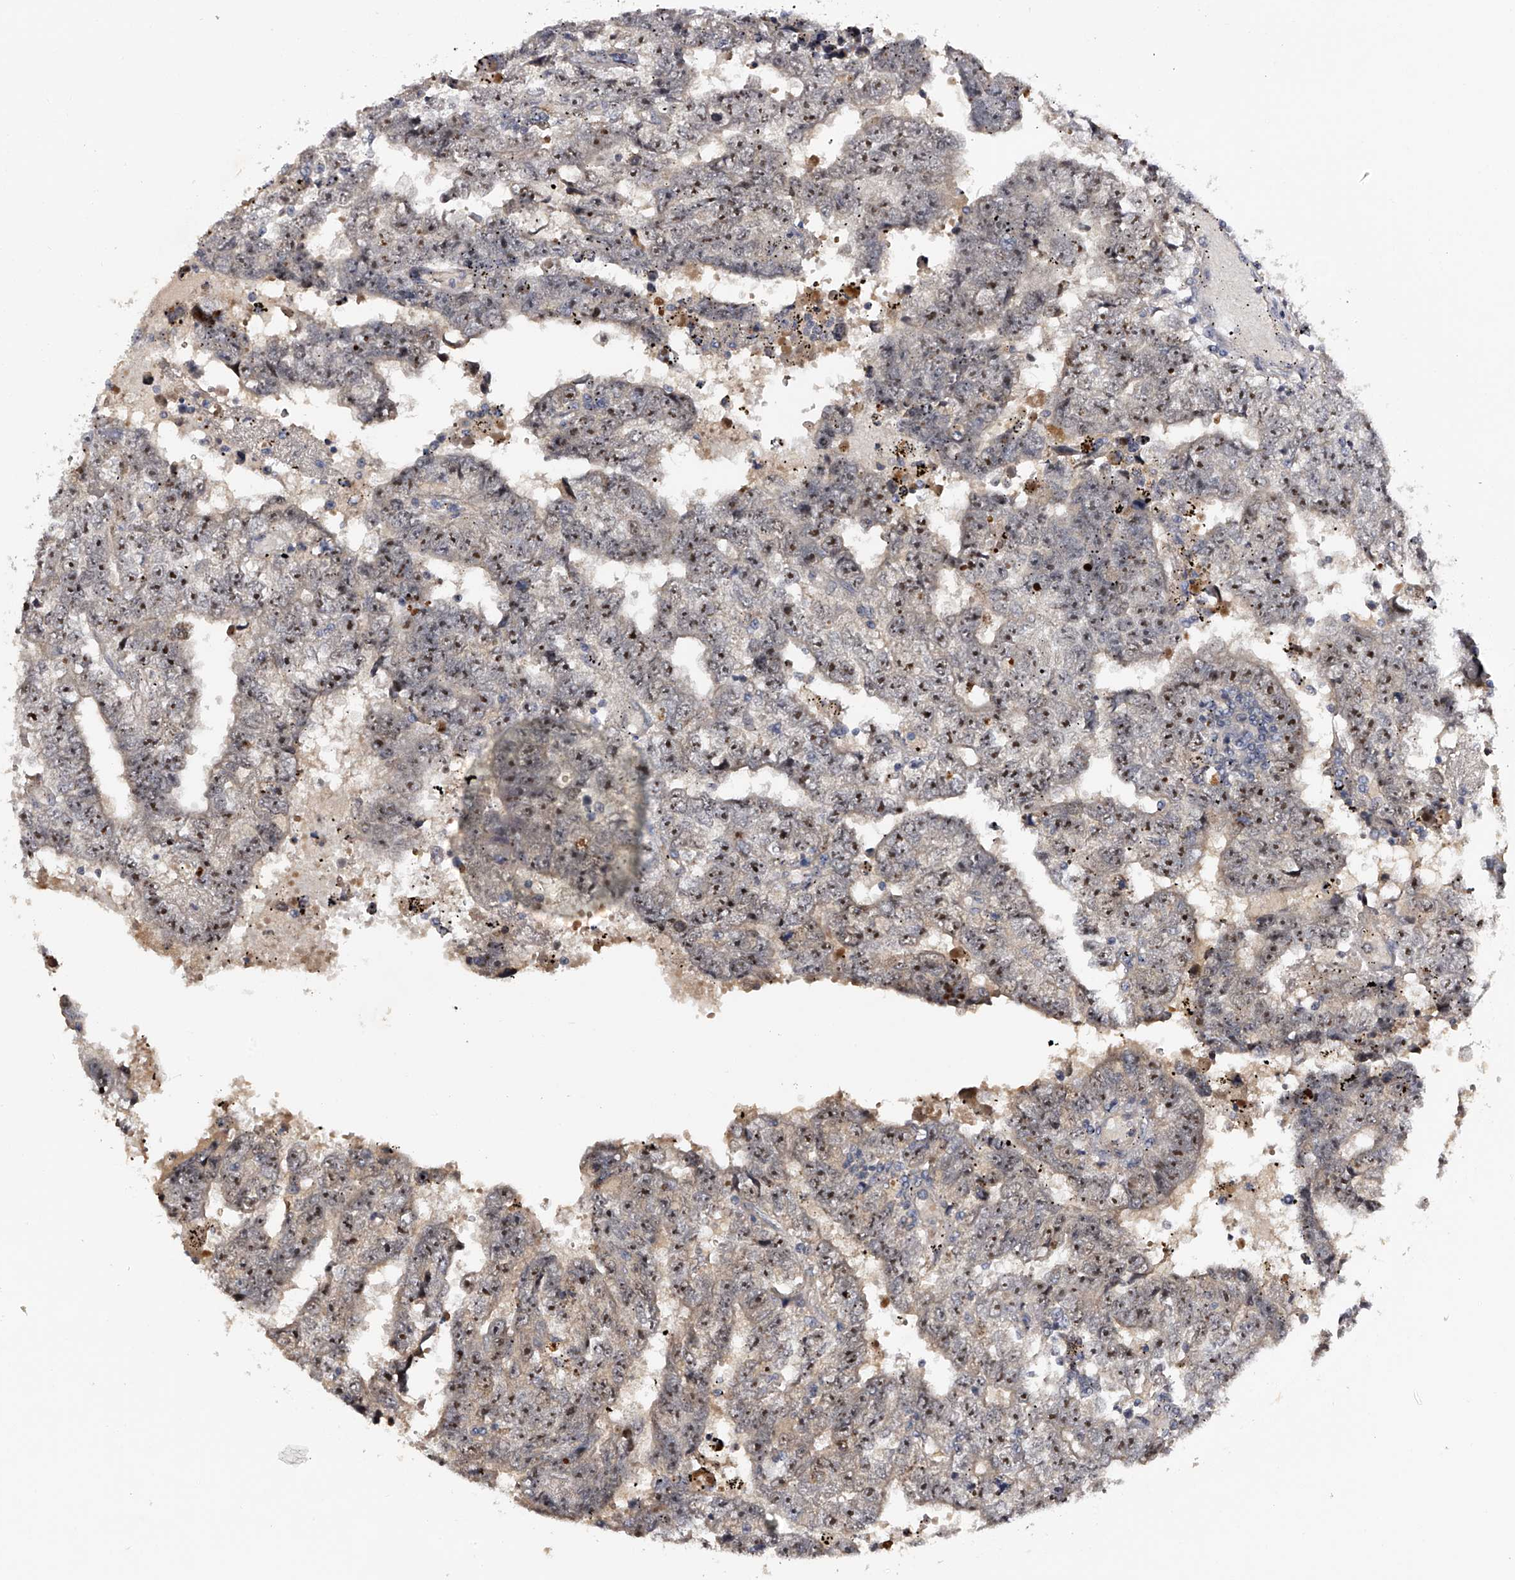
{"staining": {"intensity": "strong", "quantity": "25%-75%", "location": "nuclear"}, "tissue": "testis cancer", "cell_type": "Tumor cells", "image_type": "cancer", "snomed": [{"axis": "morphology", "description": "Carcinoma, Embryonal, NOS"}, {"axis": "topography", "description": "Testis"}], "caption": "Strong nuclear protein positivity is identified in approximately 25%-75% of tumor cells in testis cancer (embryonal carcinoma).", "gene": "MDN1", "patient": {"sex": "male", "age": 25}}